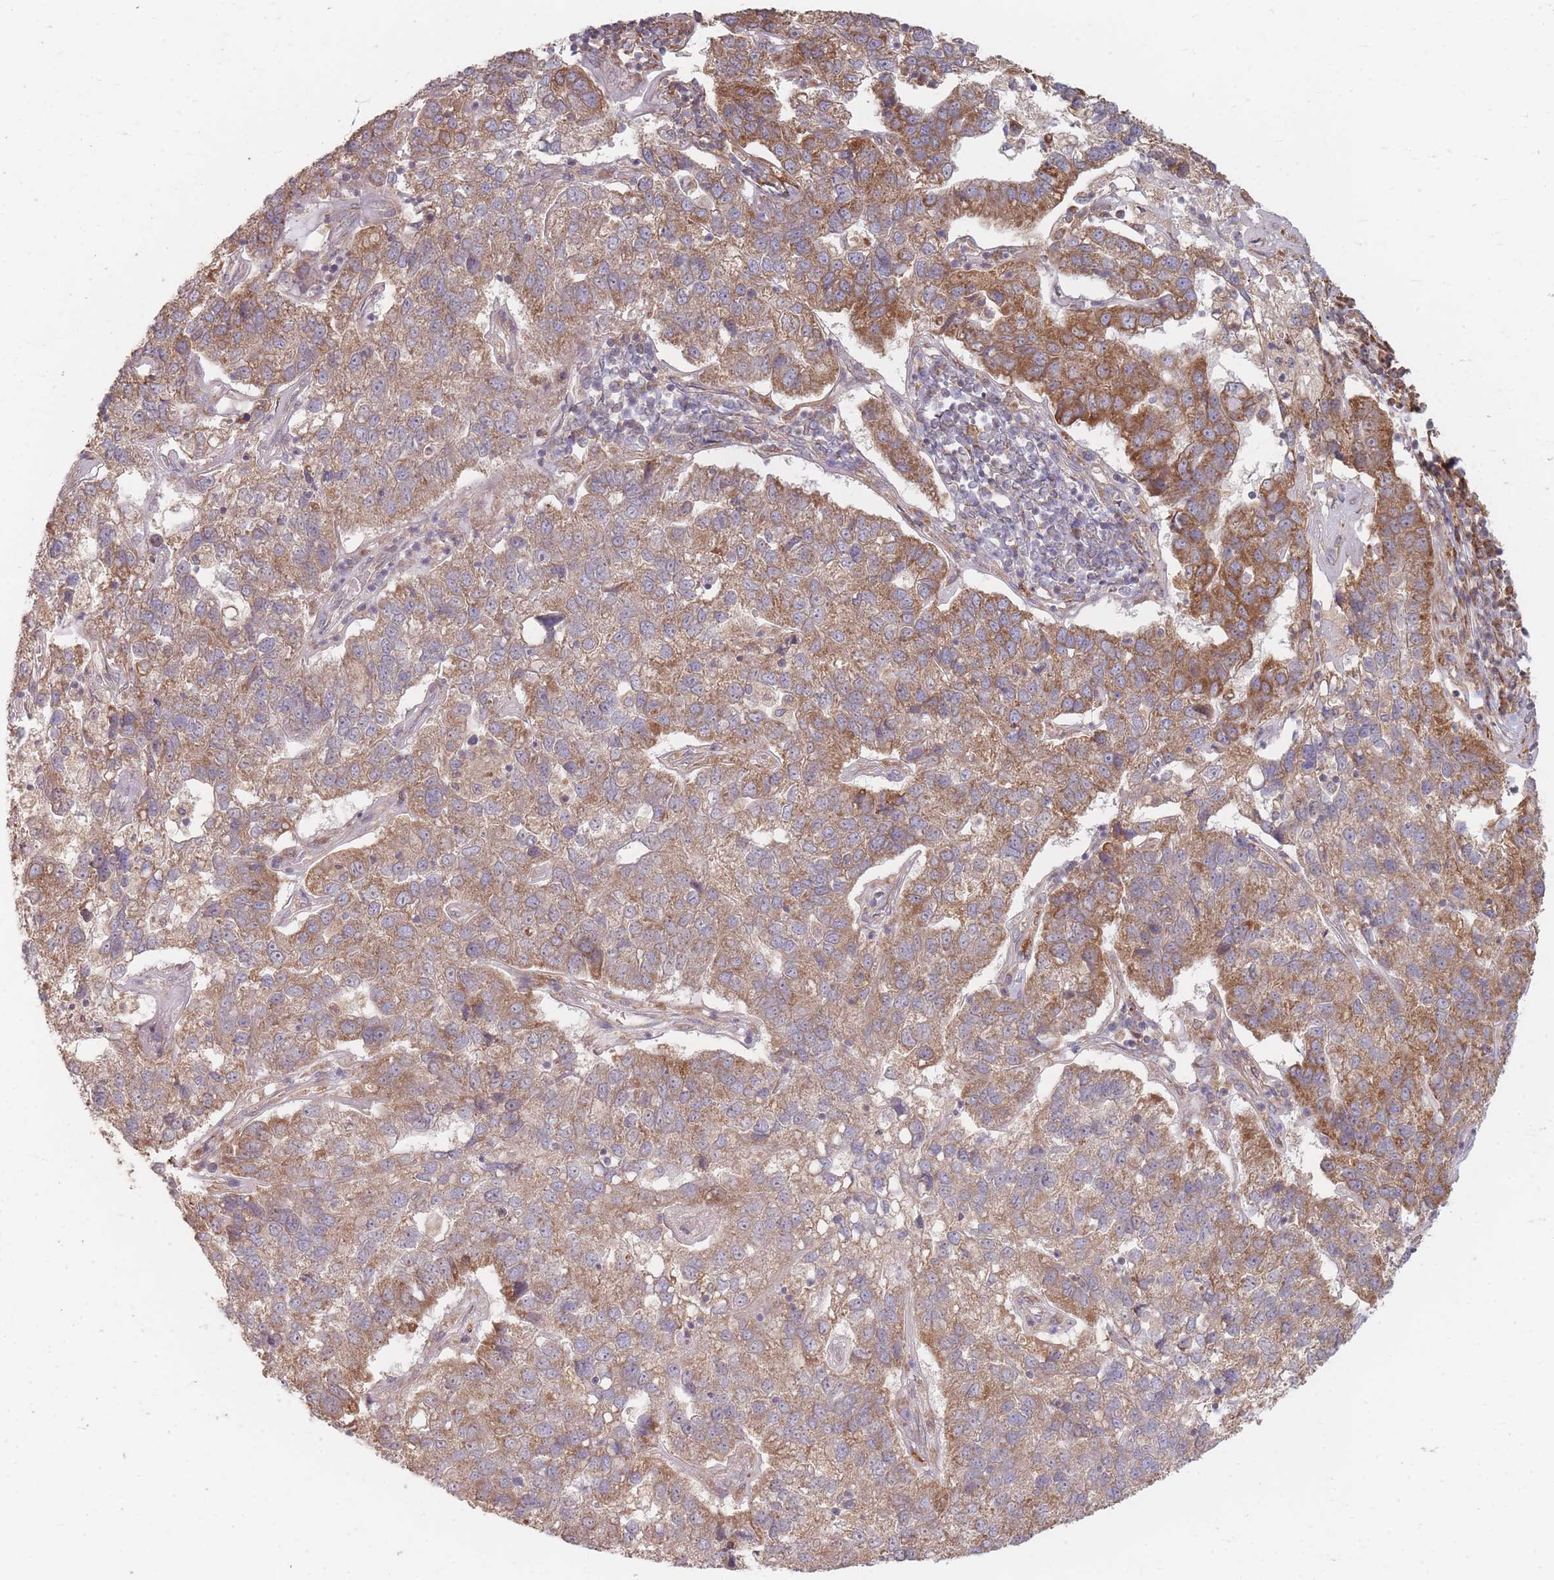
{"staining": {"intensity": "moderate", "quantity": ">75%", "location": "cytoplasmic/membranous"}, "tissue": "pancreatic cancer", "cell_type": "Tumor cells", "image_type": "cancer", "snomed": [{"axis": "morphology", "description": "Adenocarcinoma, NOS"}, {"axis": "topography", "description": "Pancreas"}], "caption": "This image reveals immunohistochemistry staining of human pancreatic cancer (adenocarcinoma), with medium moderate cytoplasmic/membranous staining in approximately >75% of tumor cells.", "gene": "MRPS6", "patient": {"sex": "female", "age": 61}}